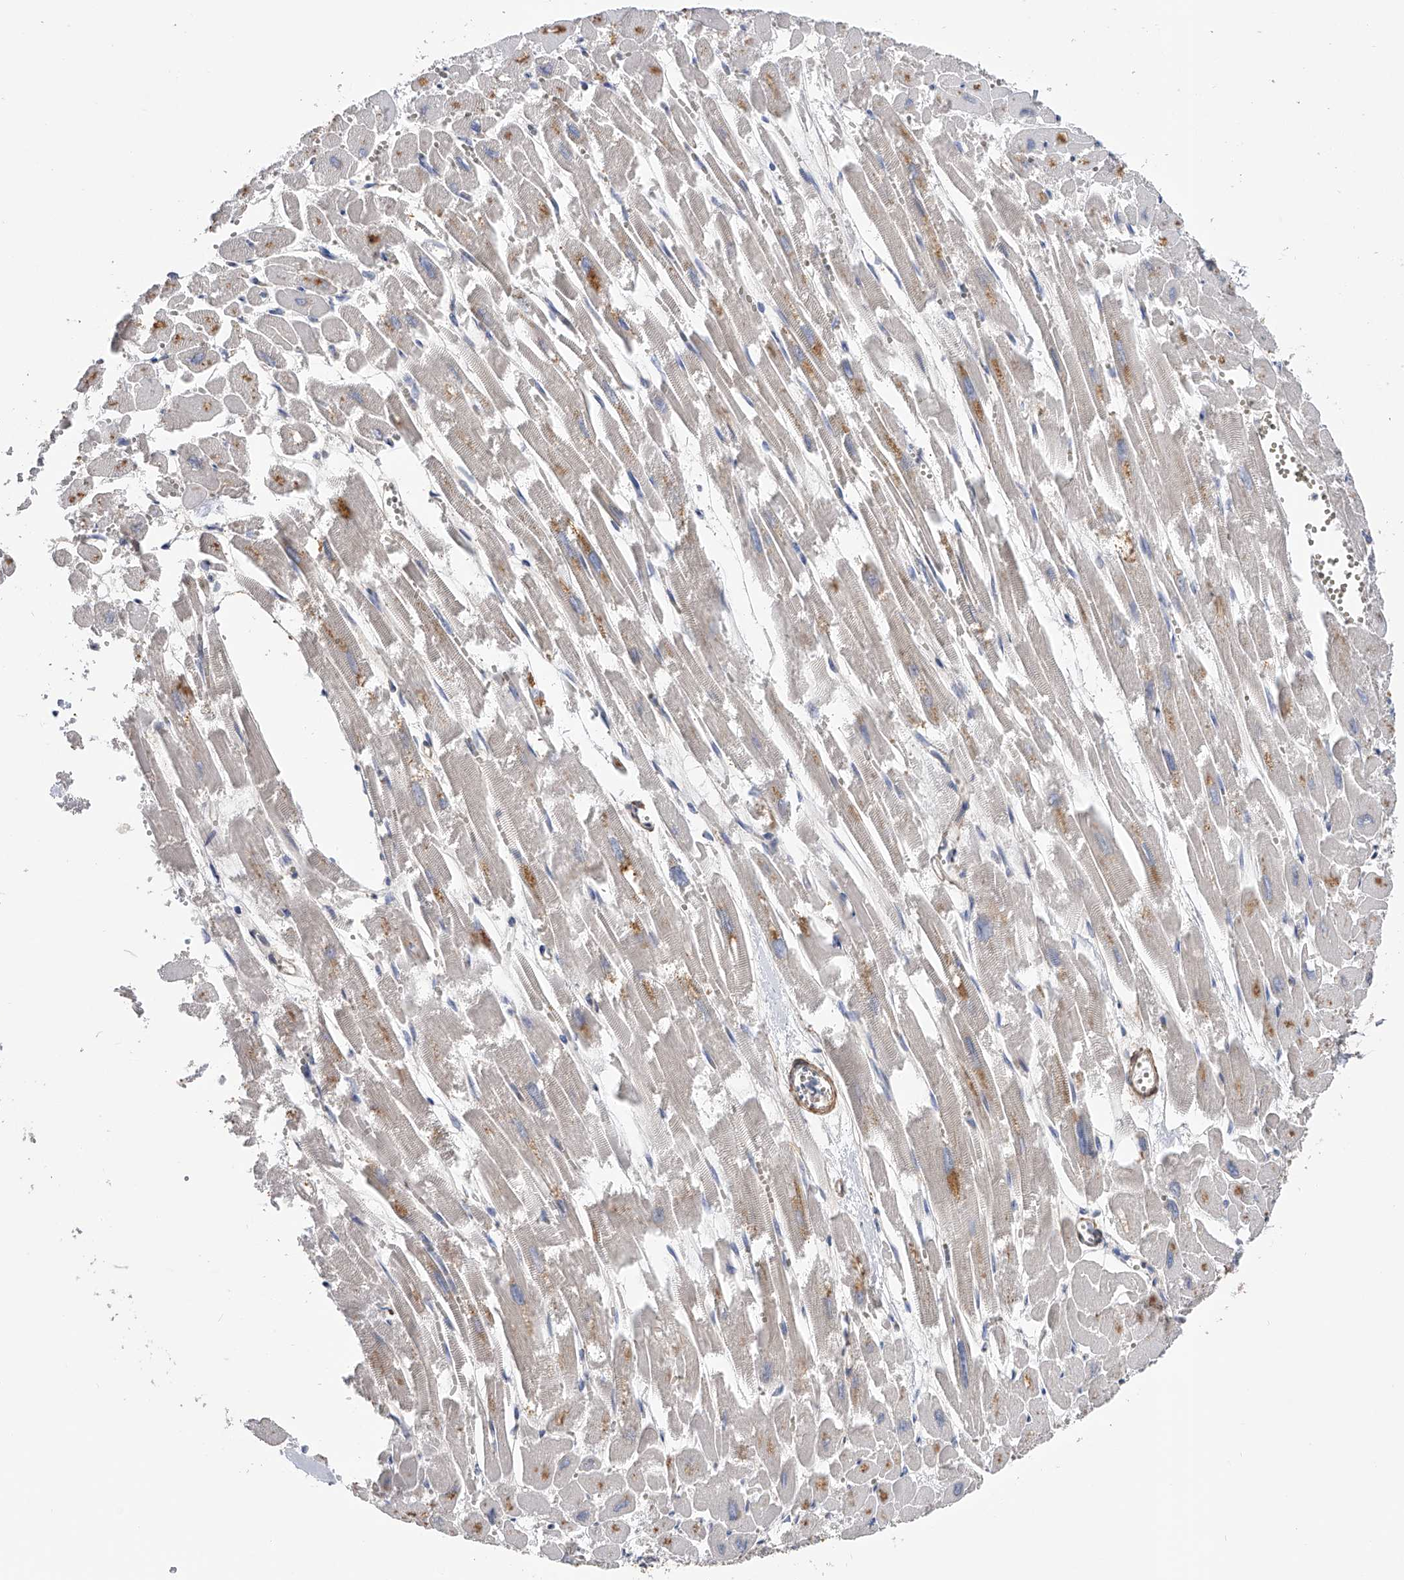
{"staining": {"intensity": "weak", "quantity": "<25%", "location": "cytoplasmic/membranous"}, "tissue": "heart muscle", "cell_type": "Cardiomyocytes", "image_type": "normal", "snomed": [{"axis": "morphology", "description": "Normal tissue, NOS"}, {"axis": "topography", "description": "Heart"}], "caption": "The image displays no staining of cardiomyocytes in normal heart muscle. (Brightfield microscopy of DAB (3,3'-diaminobenzidine) immunohistochemistry at high magnification).", "gene": "CFAP298", "patient": {"sex": "male", "age": 54}}